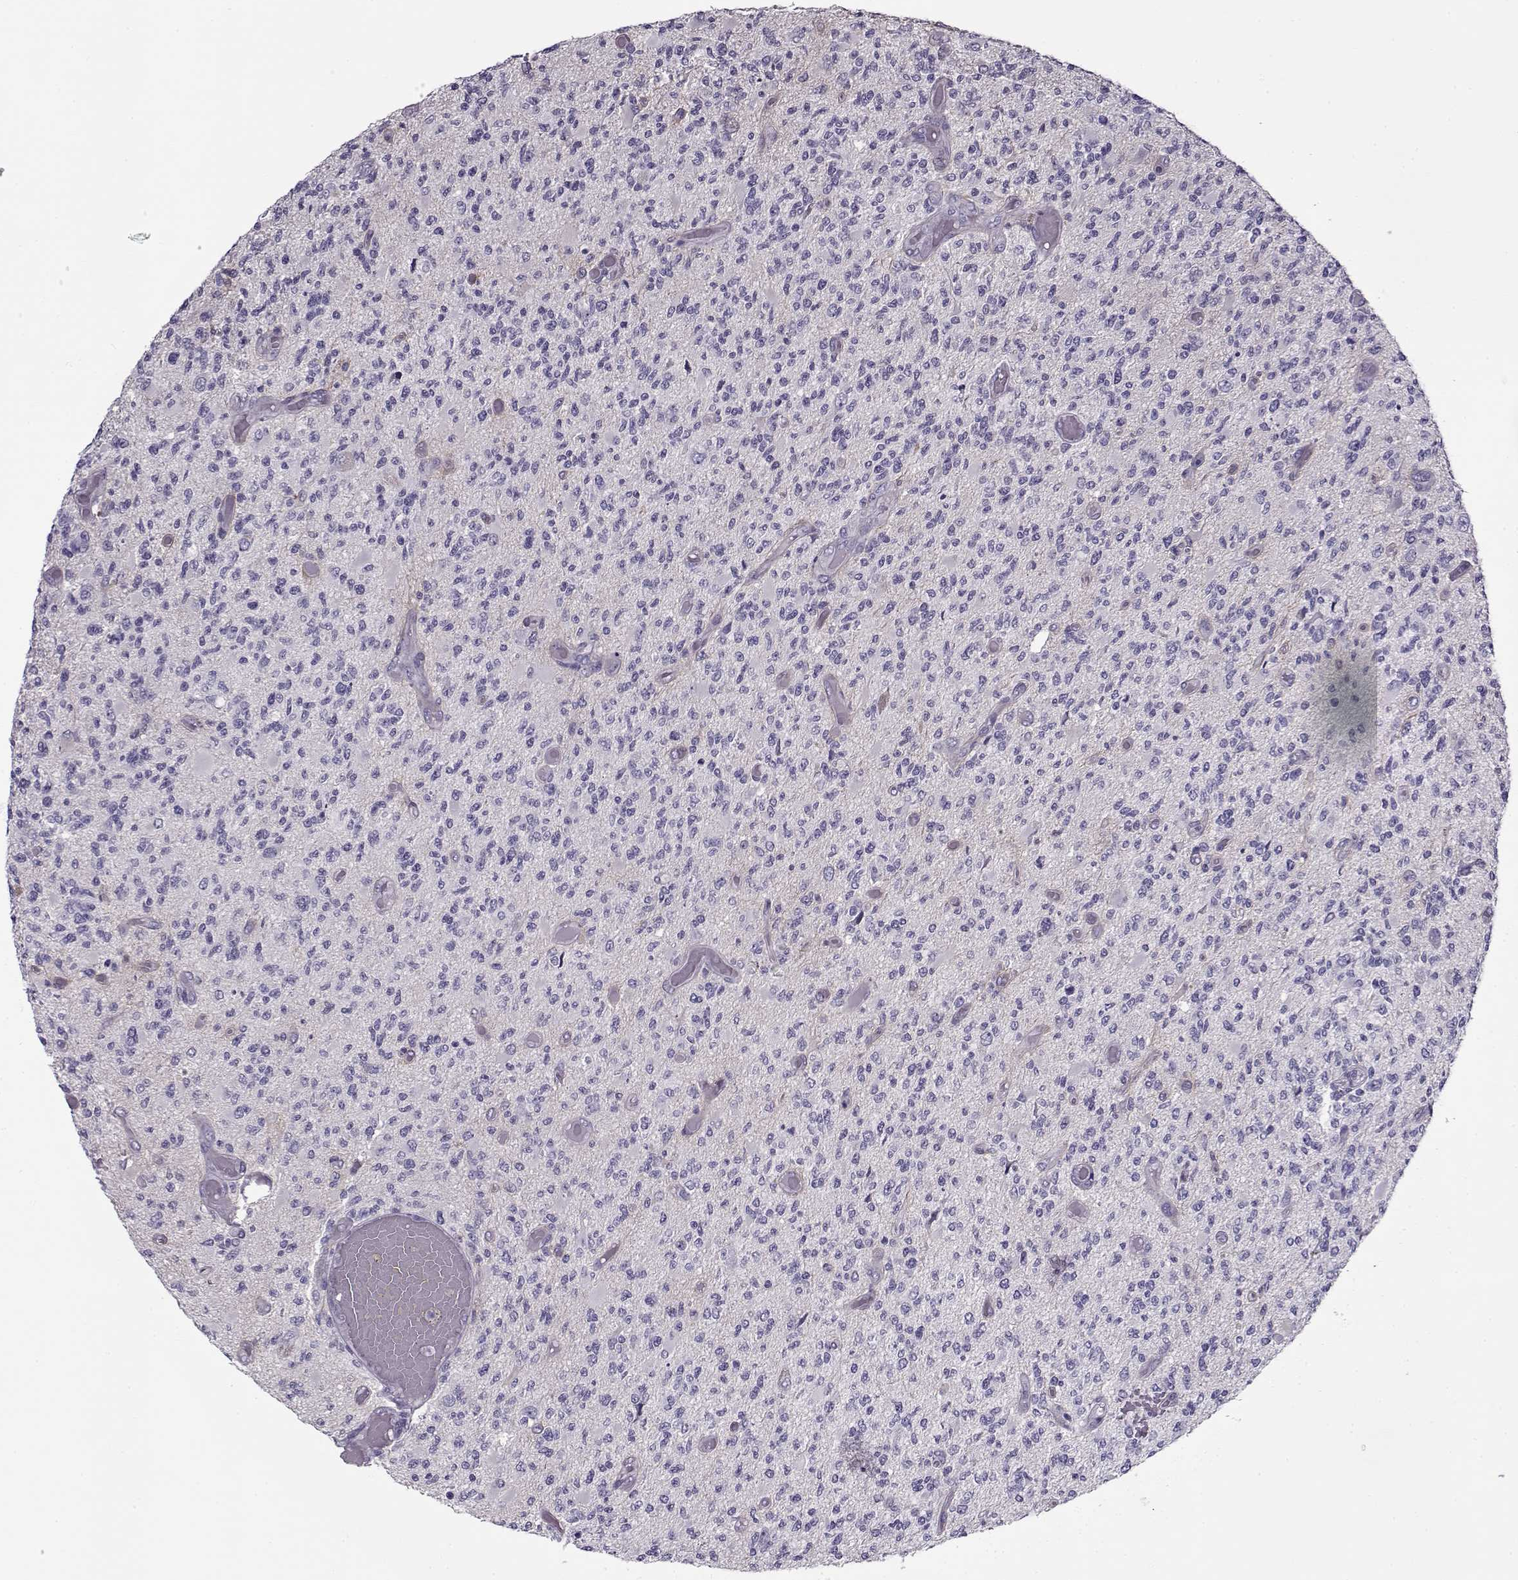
{"staining": {"intensity": "negative", "quantity": "none", "location": "none"}, "tissue": "glioma", "cell_type": "Tumor cells", "image_type": "cancer", "snomed": [{"axis": "morphology", "description": "Glioma, malignant, High grade"}, {"axis": "topography", "description": "Brain"}], "caption": "IHC of glioma shows no staining in tumor cells.", "gene": "PP2D1", "patient": {"sex": "female", "age": 63}}